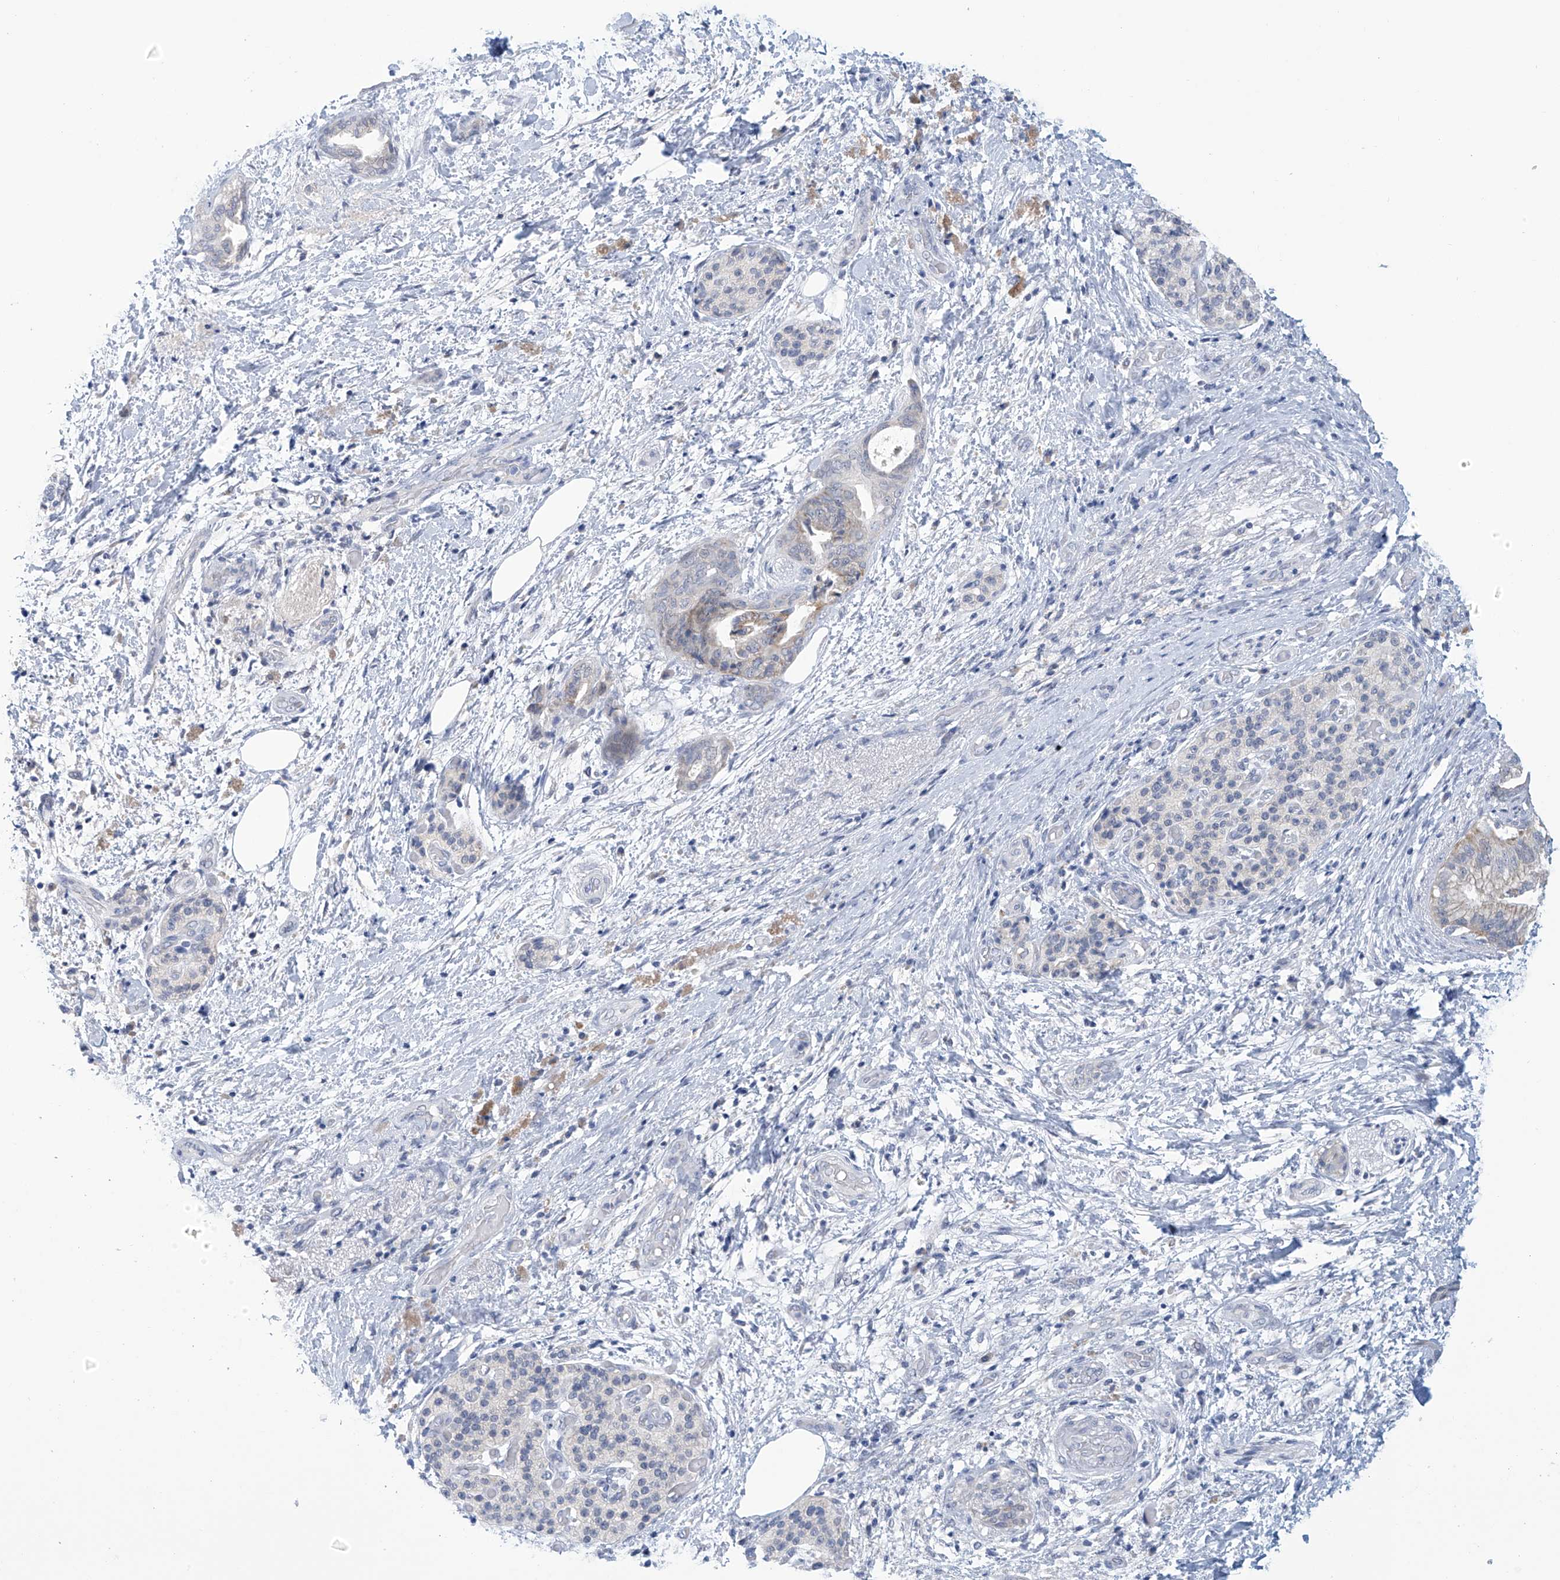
{"staining": {"intensity": "negative", "quantity": "none", "location": "none"}, "tissue": "pancreatic cancer", "cell_type": "Tumor cells", "image_type": "cancer", "snomed": [{"axis": "morphology", "description": "Normal tissue, NOS"}, {"axis": "morphology", "description": "Adenocarcinoma, NOS"}, {"axis": "topography", "description": "Pancreas"}, {"axis": "topography", "description": "Peripheral nerve tissue"}], "caption": "High magnification brightfield microscopy of pancreatic cancer (adenocarcinoma) stained with DAB (3,3'-diaminobenzidine) (brown) and counterstained with hematoxylin (blue): tumor cells show no significant expression.", "gene": "IBA57", "patient": {"sex": "female", "age": 63}}